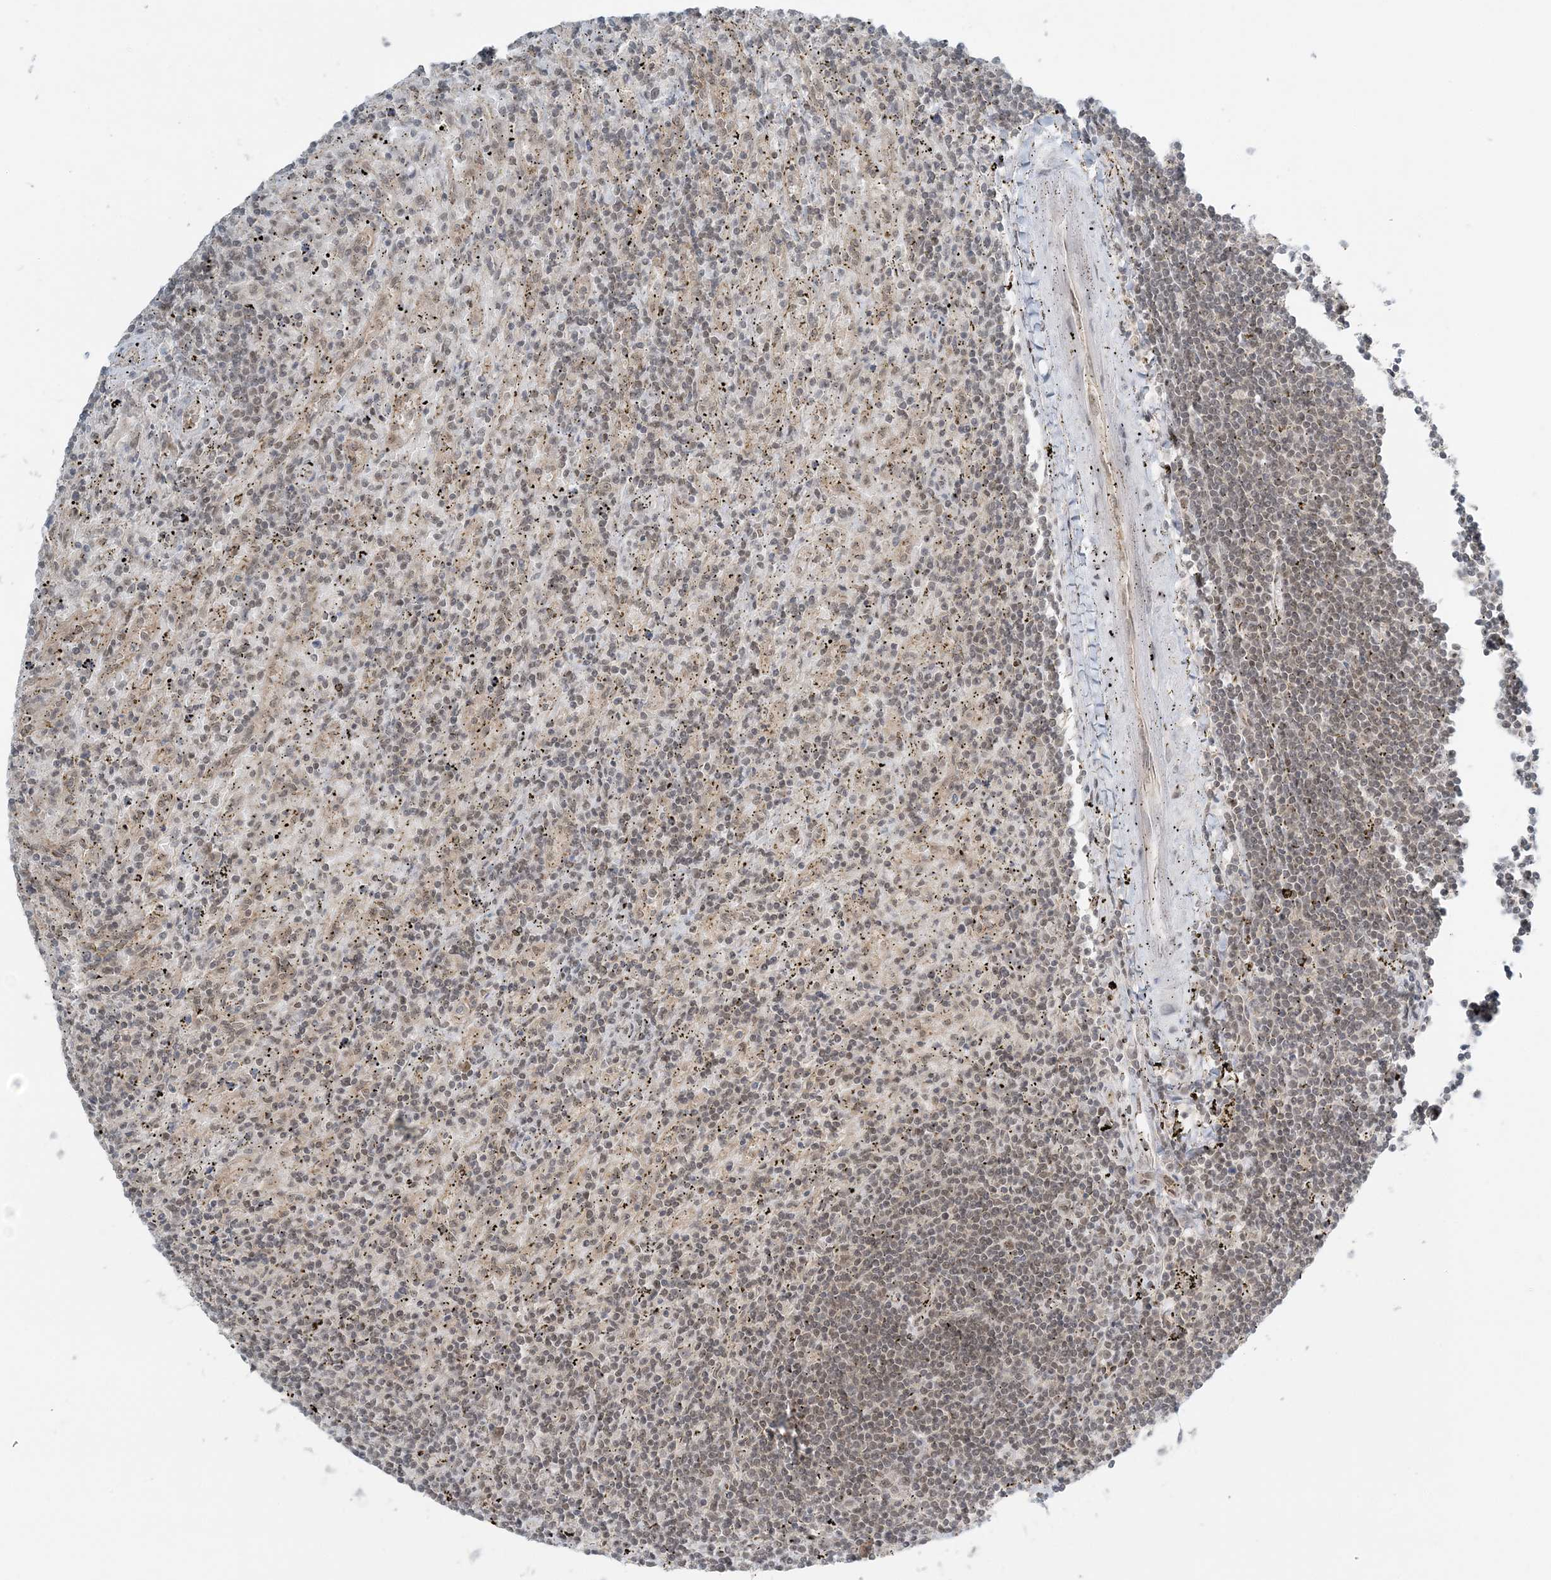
{"staining": {"intensity": "weak", "quantity": ">75%", "location": "nuclear"}, "tissue": "lymphoma", "cell_type": "Tumor cells", "image_type": "cancer", "snomed": [{"axis": "morphology", "description": "Malignant lymphoma, non-Hodgkin's type, Low grade"}, {"axis": "topography", "description": "Spleen"}], "caption": "Brown immunohistochemical staining in low-grade malignant lymphoma, non-Hodgkin's type reveals weak nuclear expression in about >75% of tumor cells.", "gene": "ATP11A", "patient": {"sex": "male", "age": 76}}